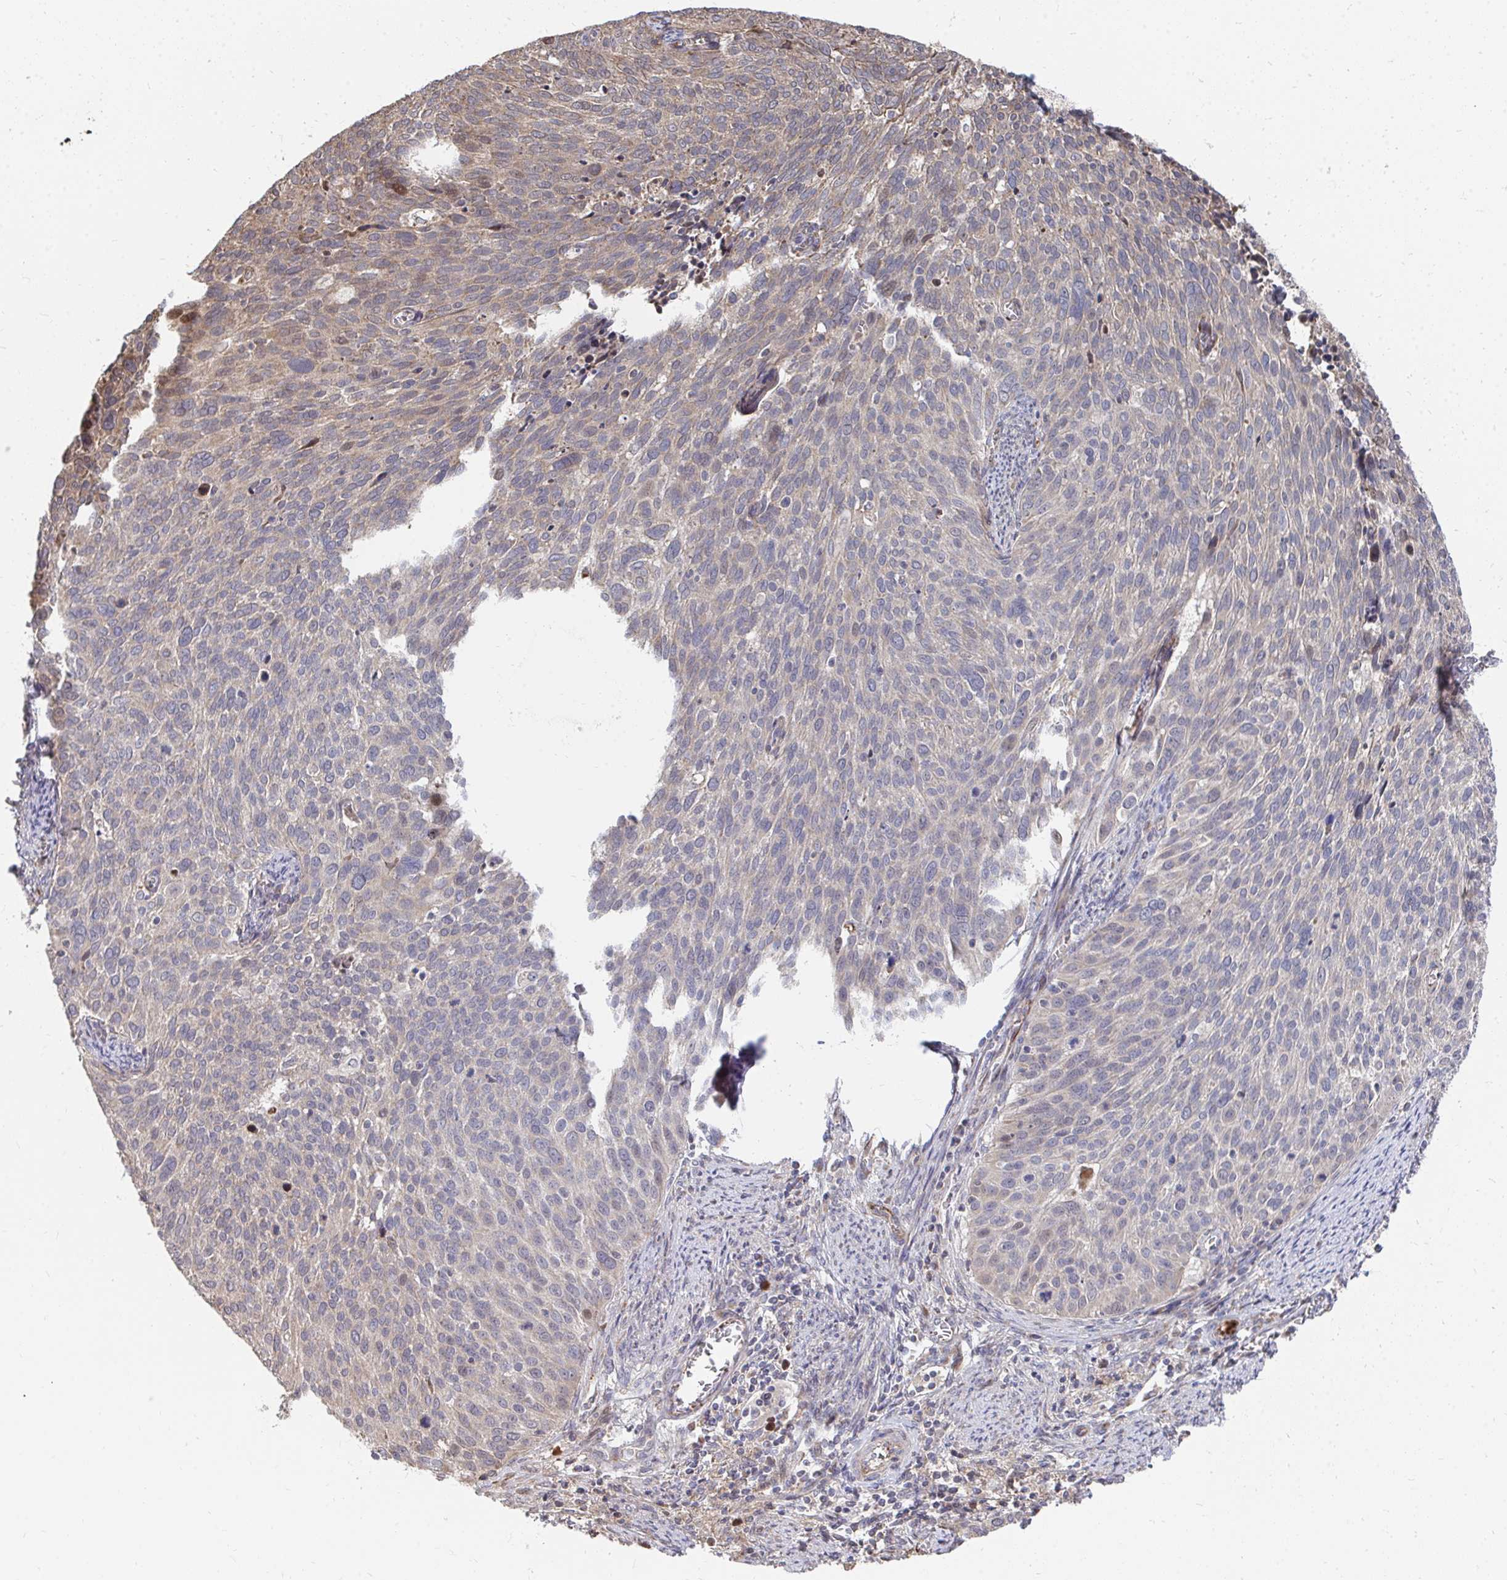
{"staining": {"intensity": "weak", "quantity": "<25%", "location": "cytoplasmic/membranous"}, "tissue": "cervical cancer", "cell_type": "Tumor cells", "image_type": "cancer", "snomed": [{"axis": "morphology", "description": "Squamous cell carcinoma, NOS"}, {"axis": "topography", "description": "Cervix"}], "caption": "This photomicrograph is of cervical squamous cell carcinoma stained with IHC to label a protein in brown with the nuclei are counter-stained blue. There is no positivity in tumor cells.", "gene": "FAM89A", "patient": {"sex": "female", "age": 39}}